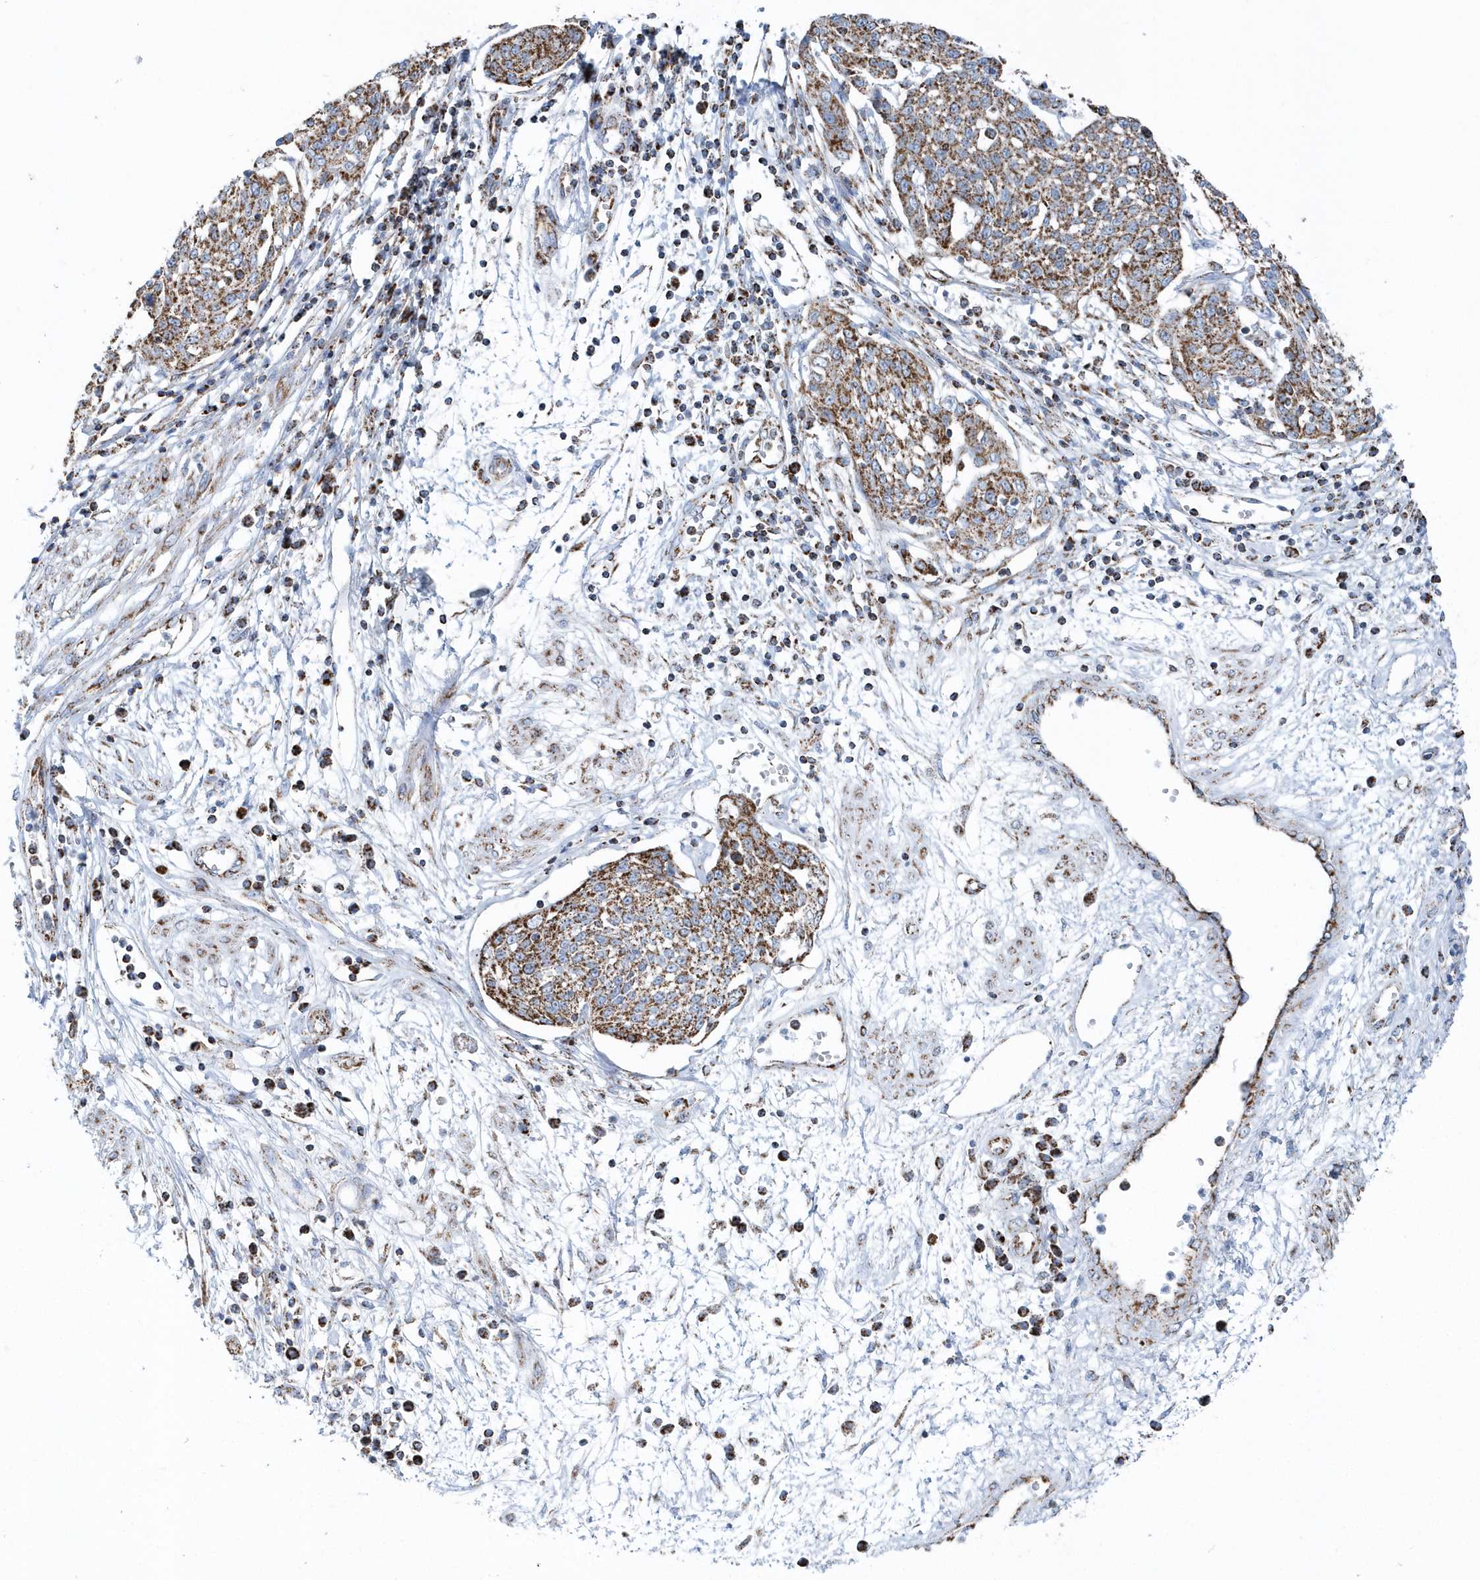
{"staining": {"intensity": "moderate", "quantity": ">75%", "location": "cytoplasmic/membranous"}, "tissue": "cervical cancer", "cell_type": "Tumor cells", "image_type": "cancer", "snomed": [{"axis": "morphology", "description": "Squamous cell carcinoma, NOS"}, {"axis": "topography", "description": "Cervix"}], "caption": "Immunohistochemistry of human cervical cancer (squamous cell carcinoma) shows medium levels of moderate cytoplasmic/membranous positivity in about >75% of tumor cells.", "gene": "TMCO6", "patient": {"sex": "female", "age": 34}}